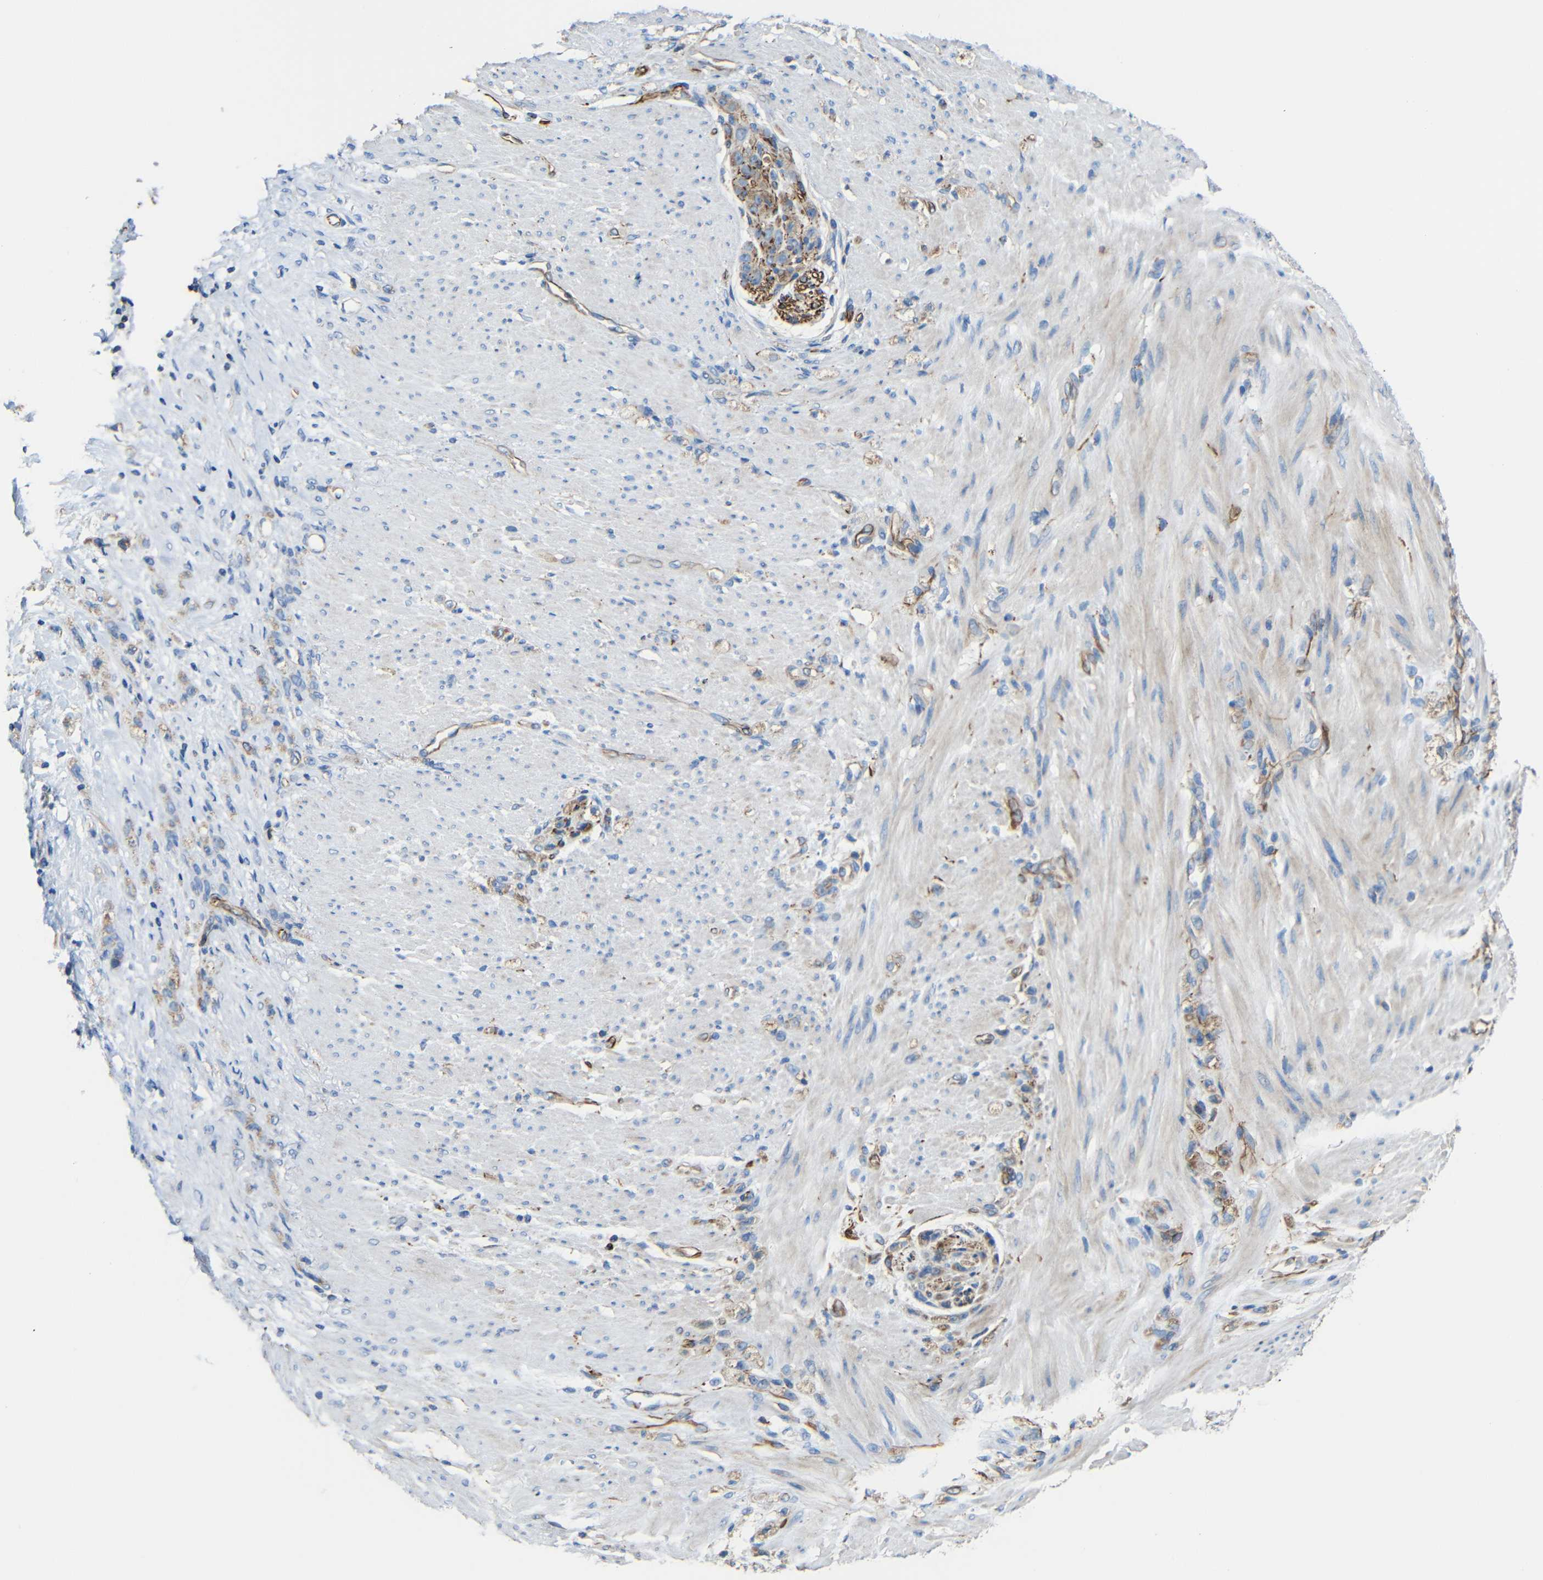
{"staining": {"intensity": "moderate", "quantity": ">75%", "location": "cytoplasmic/membranous"}, "tissue": "stomach cancer", "cell_type": "Tumor cells", "image_type": "cancer", "snomed": [{"axis": "morphology", "description": "Adenocarcinoma, NOS"}, {"axis": "topography", "description": "Stomach"}], "caption": "Human stomach cancer (adenocarcinoma) stained for a protein (brown) reveals moderate cytoplasmic/membranous positive staining in approximately >75% of tumor cells.", "gene": "IGSF10", "patient": {"sex": "male", "age": 82}}